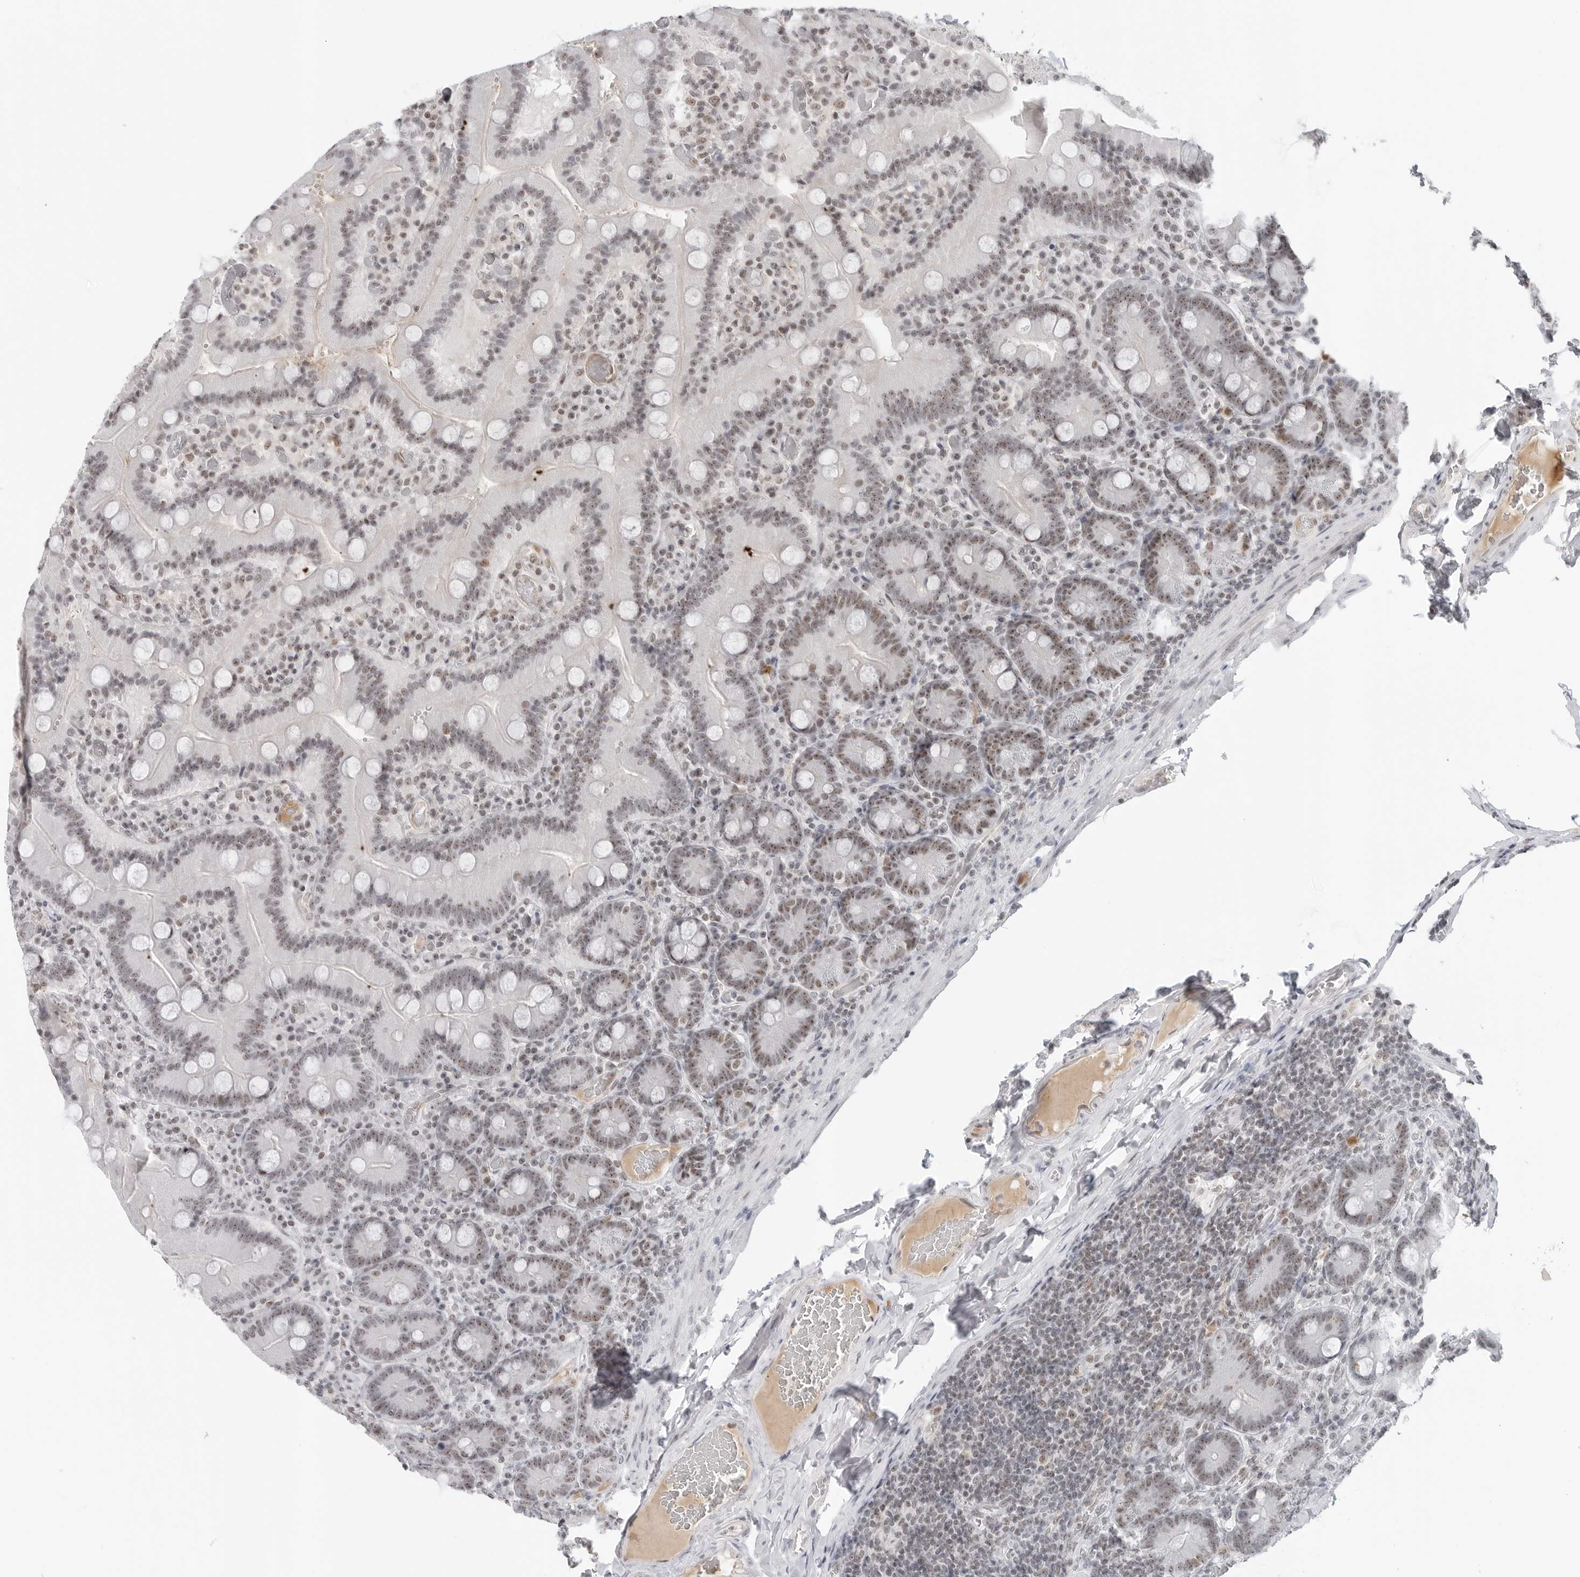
{"staining": {"intensity": "moderate", "quantity": "25%-75%", "location": "nuclear"}, "tissue": "duodenum", "cell_type": "Glandular cells", "image_type": "normal", "snomed": [{"axis": "morphology", "description": "Normal tissue, NOS"}, {"axis": "topography", "description": "Duodenum"}], "caption": "Immunohistochemical staining of unremarkable human duodenum shows 25%-75% levels of moderate nuclear protein staining in about 25%-75% of glandular cells. The staining is performed using DAB (3,3'-diaminobenzidine) brown chromogen to label protein expression. The nuclei are counter-stained blue using hematoxylin.", "gene": "WRAP53", "patient": {"sex": "female", "age": 62}}